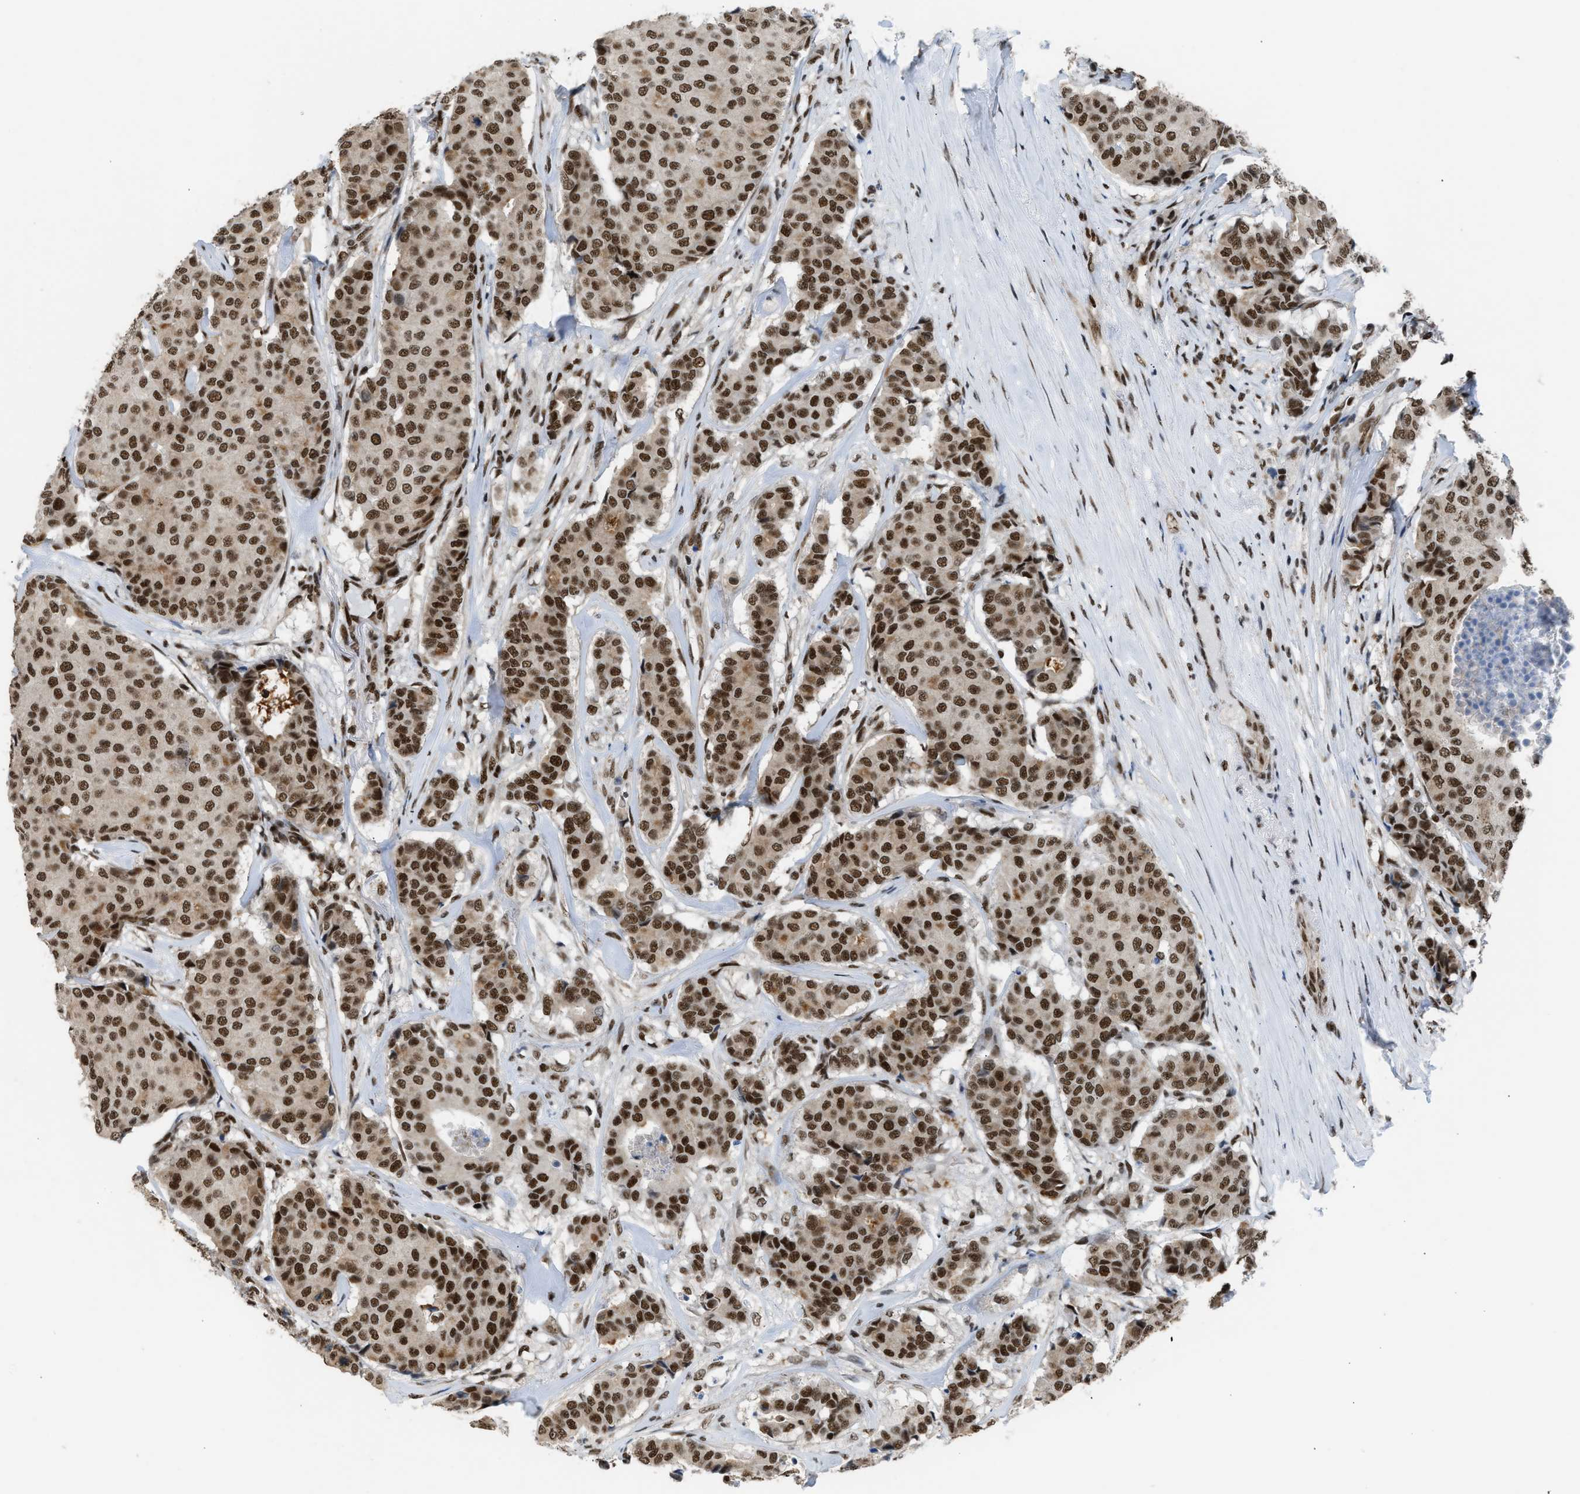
{"staining": {"intensity": "strong", "quantity": ">75%", "location": "nuclear"}, "tissue": "breast cancer", "cell_type": "Tumor cells", "image_type": "cancer", "snomed": [{"axis": "morphology", "description": "Duct carcinoma"}, {"axis": "topography", "description": "Breast"}], "caption": "Protein staining reveals strong nuclear staining in about >75% of tumor cells in intraductal carcinoma (breast). (DAB (3,3'-diaminobenzidine) IHC, brown staining for protein, blue staining for nuclei).", "gene": "SCAF4", "patient": {"sex": "female", "age": 75}}